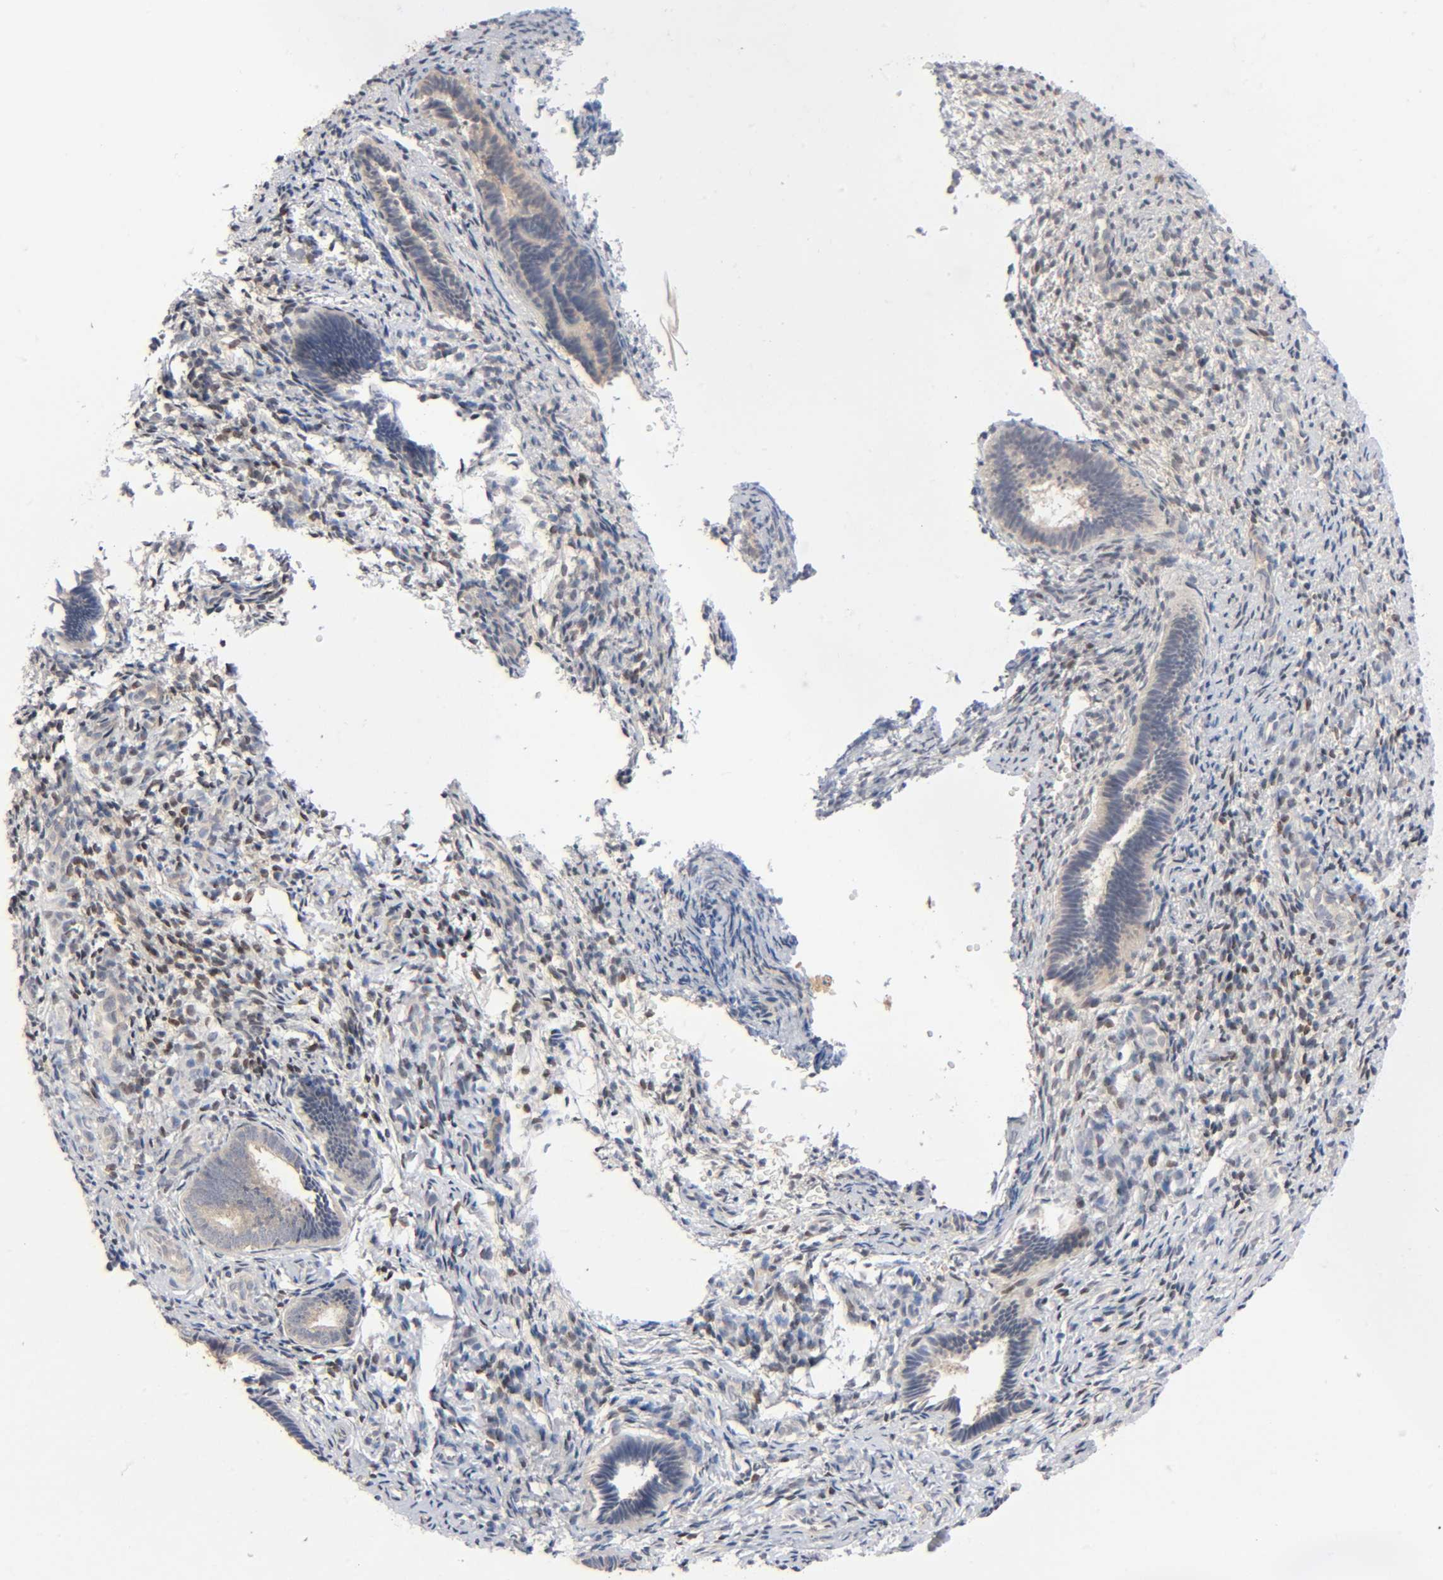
{"staining": {"intensity": "moderate", "quantity": "25%-75%", "location": "cytoplasmic/membranous"}, "tissue": "endometrium", "cell_type": "Cells in endometrial stroma", "image_type": "normal", "snomed": [{"axis": "morphology", "description": "Normal tissue, NOS"}, {"axis": "topography", "description": "Endometrium"}], "caption": "IHC image of normal human endometrium stained for a protein (brown), which displays medium levels of moderate cytoplasmic/membranous staining in approximately 25%-75% of cells in endometrial stroma.", "gene": "CPB2", "patient": {"sex": "female", "age": 27}}